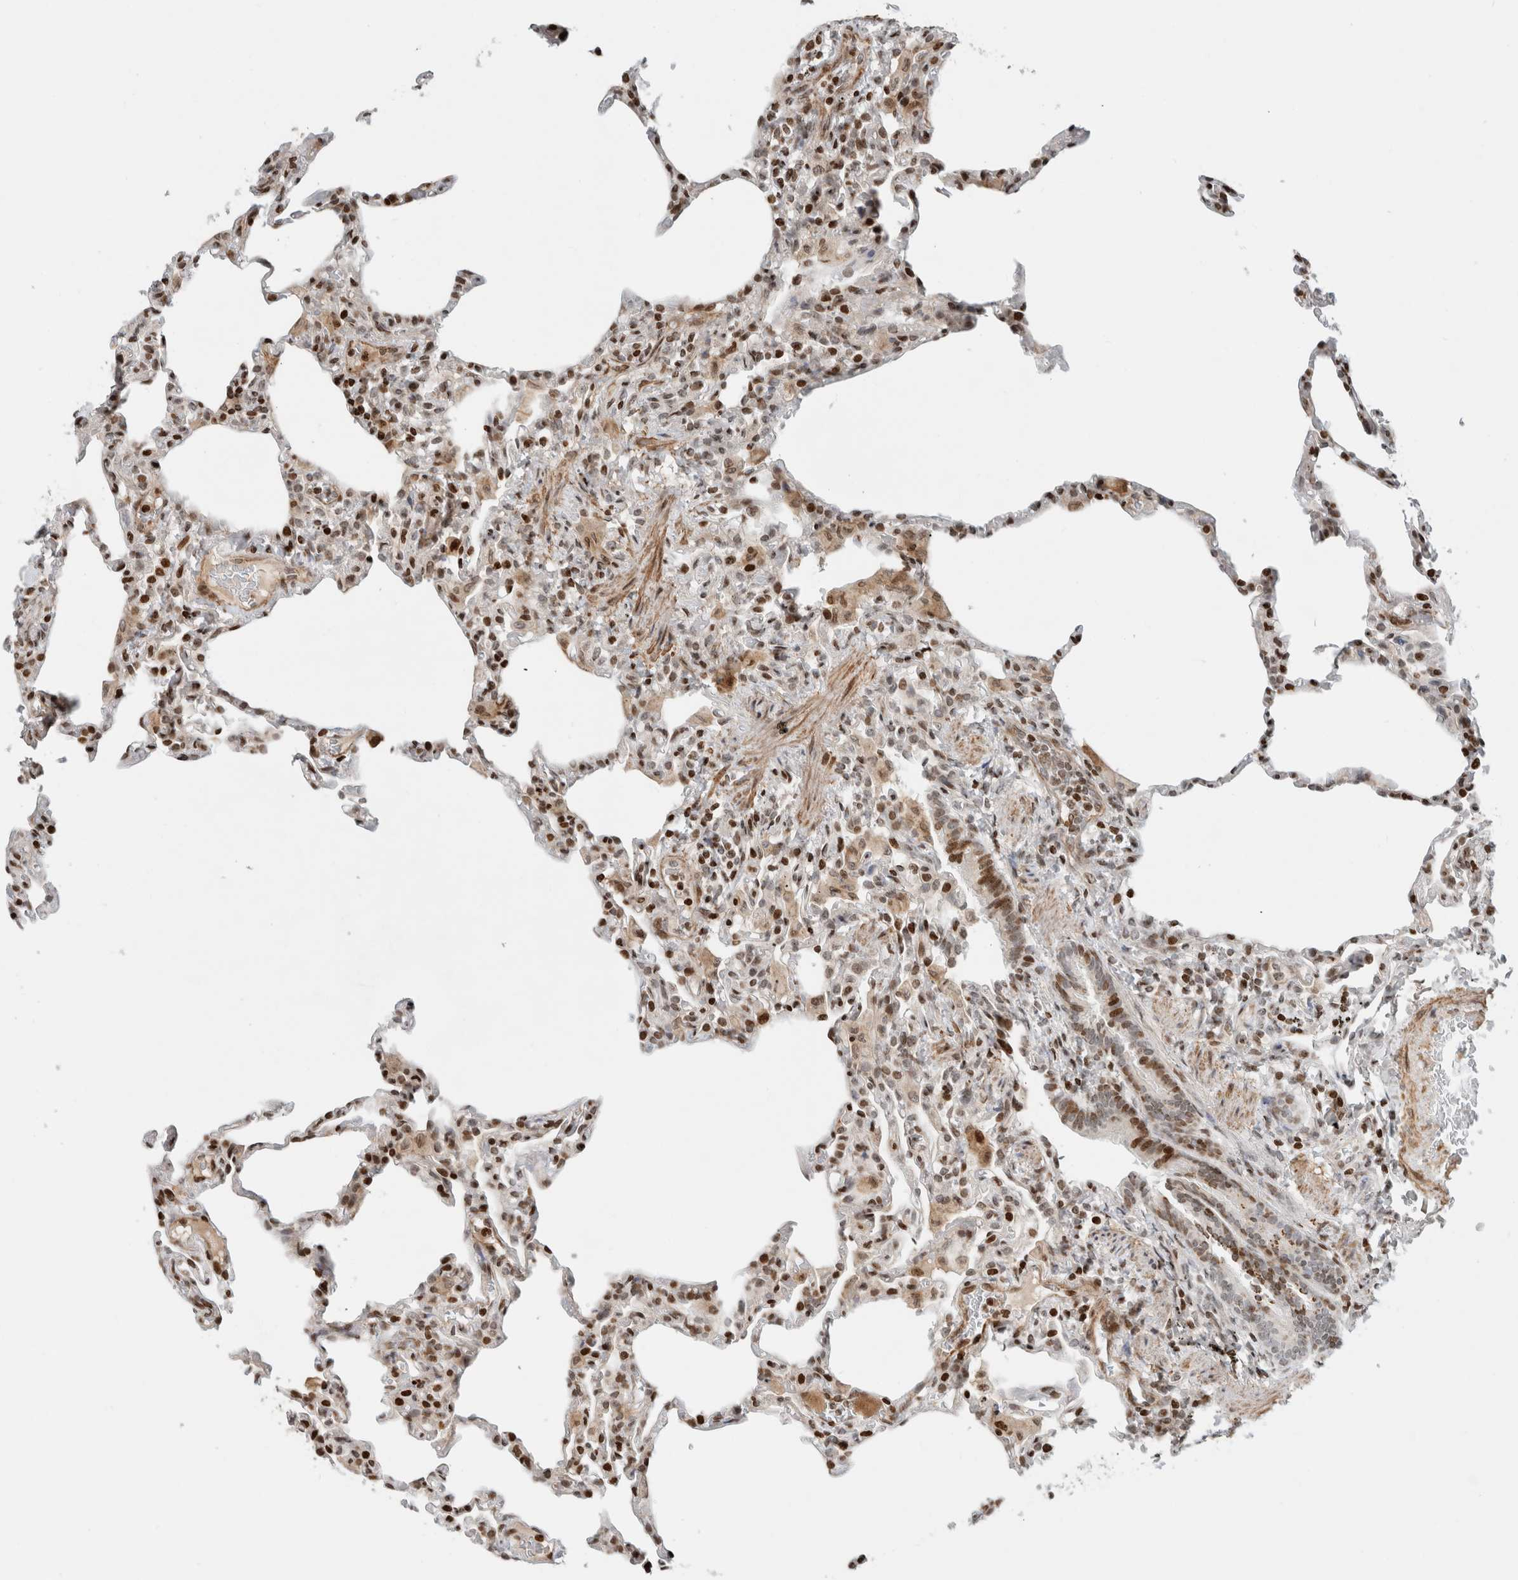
{"staining": {"intensity": "moderate", "quantity": ">75%", "location": "nuclear"}, "tissue": "lung", "cell_type": "Alveolar cells", "image_type": "normal", "snomed": [{"axis": "morphology", "description": "Normal tissue, NOS"}, {"axis": "topography", "description": "Lung"}], "caption": "Brown immunohistochemical staining in benign lung shows moderate nuclear expression in about >75% of alveolar cells.", "gene": "GINS4", "patient": {"sex": "male", "age": 20}}